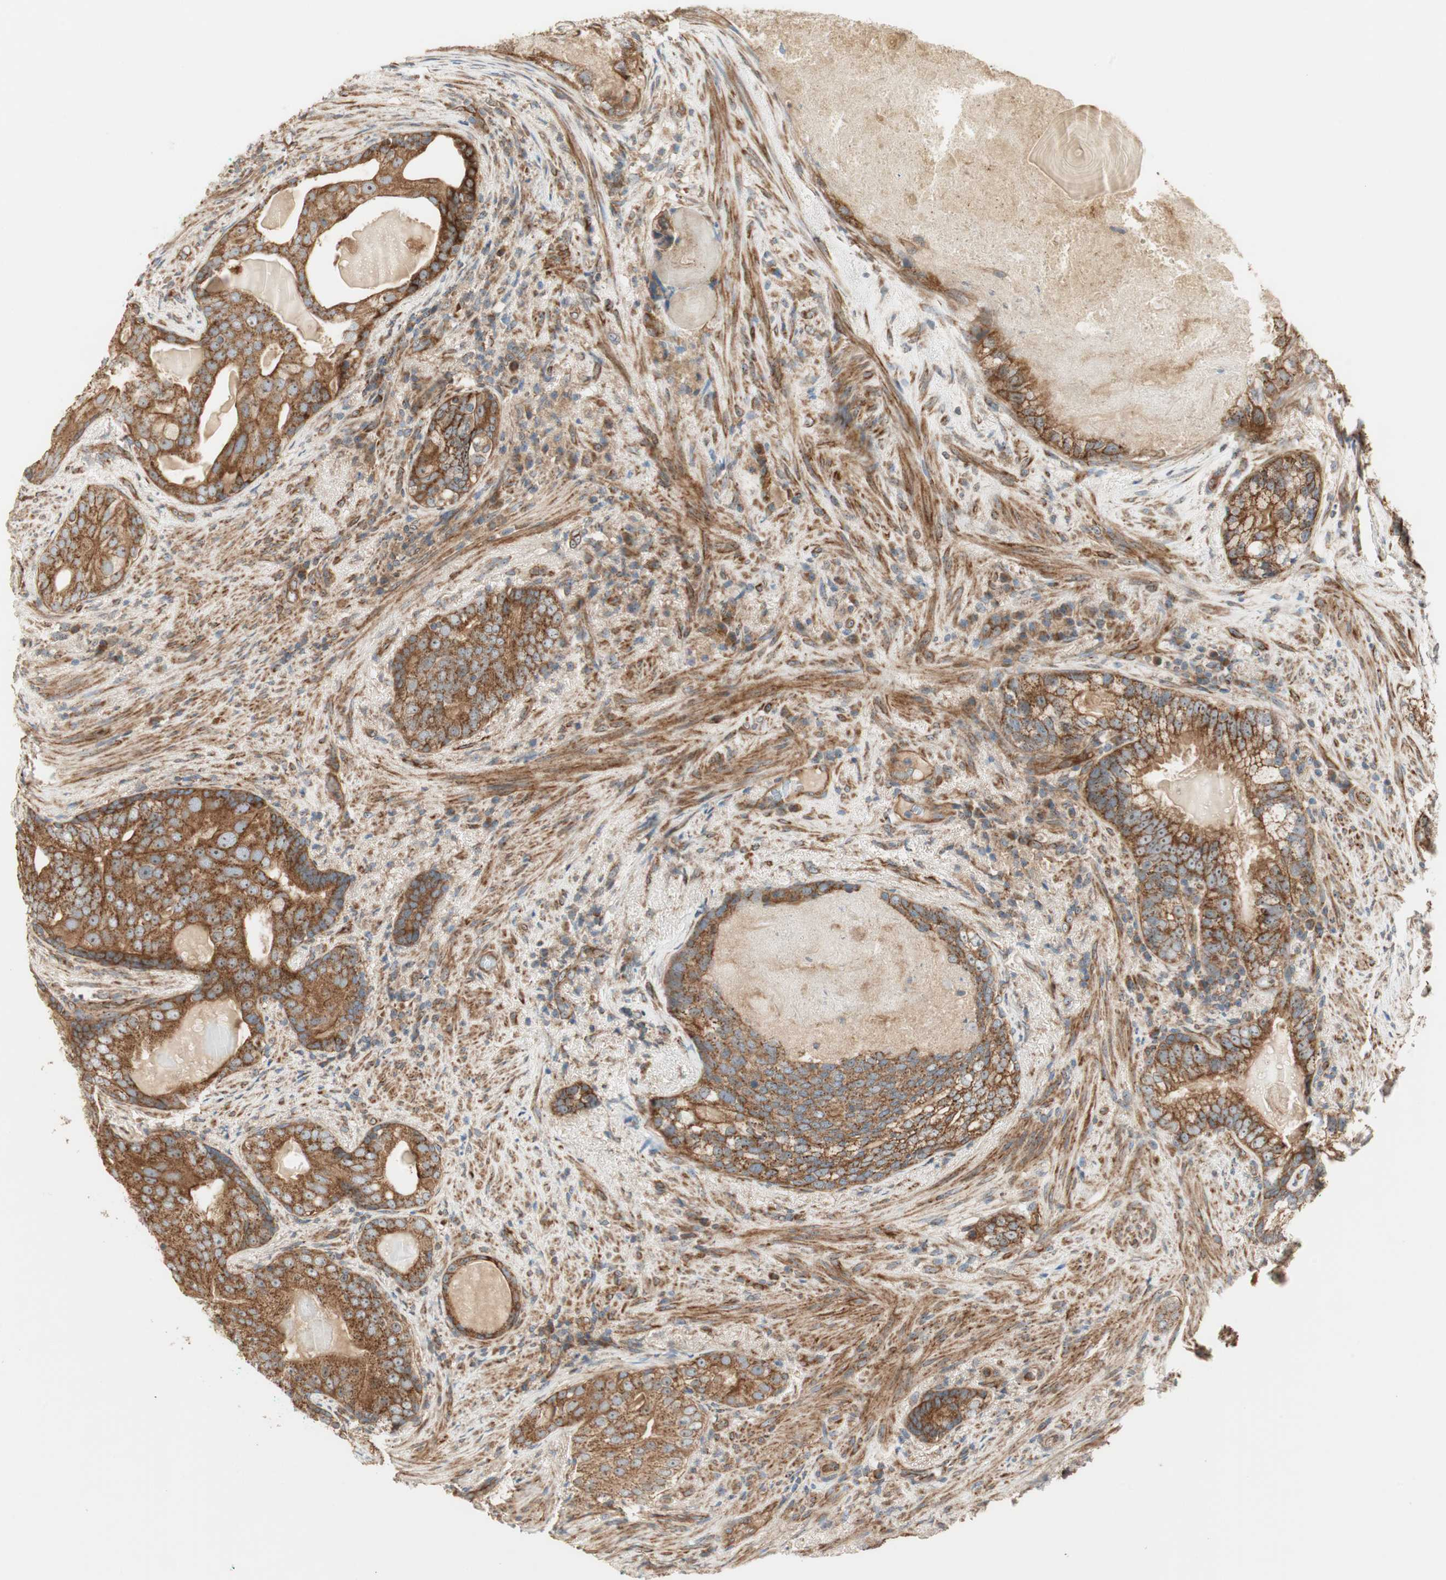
{"staining": {"intensity": "strong", "quantity": ">75%", "location": "cytoplasmic/membranous"}, "tissue": "prostate cancer", "cell_type": "Tumor cells", "image_type": "cancer", "snomed": [{"axis": "morphology", "description": "Adenocarcinoma, High grade"}, {"axis": "topography", "description": "Prostate"}], "caption": "Immunohistochemical staining of human adenocarcinoma (high-grade) (prostate) displays high levels of strong cytoplasmic/membranous protein positivity in about >75% of tumor cells.", "gene": "CTTNBP2NL", "patient": {"sex": "male", "age": 66}}